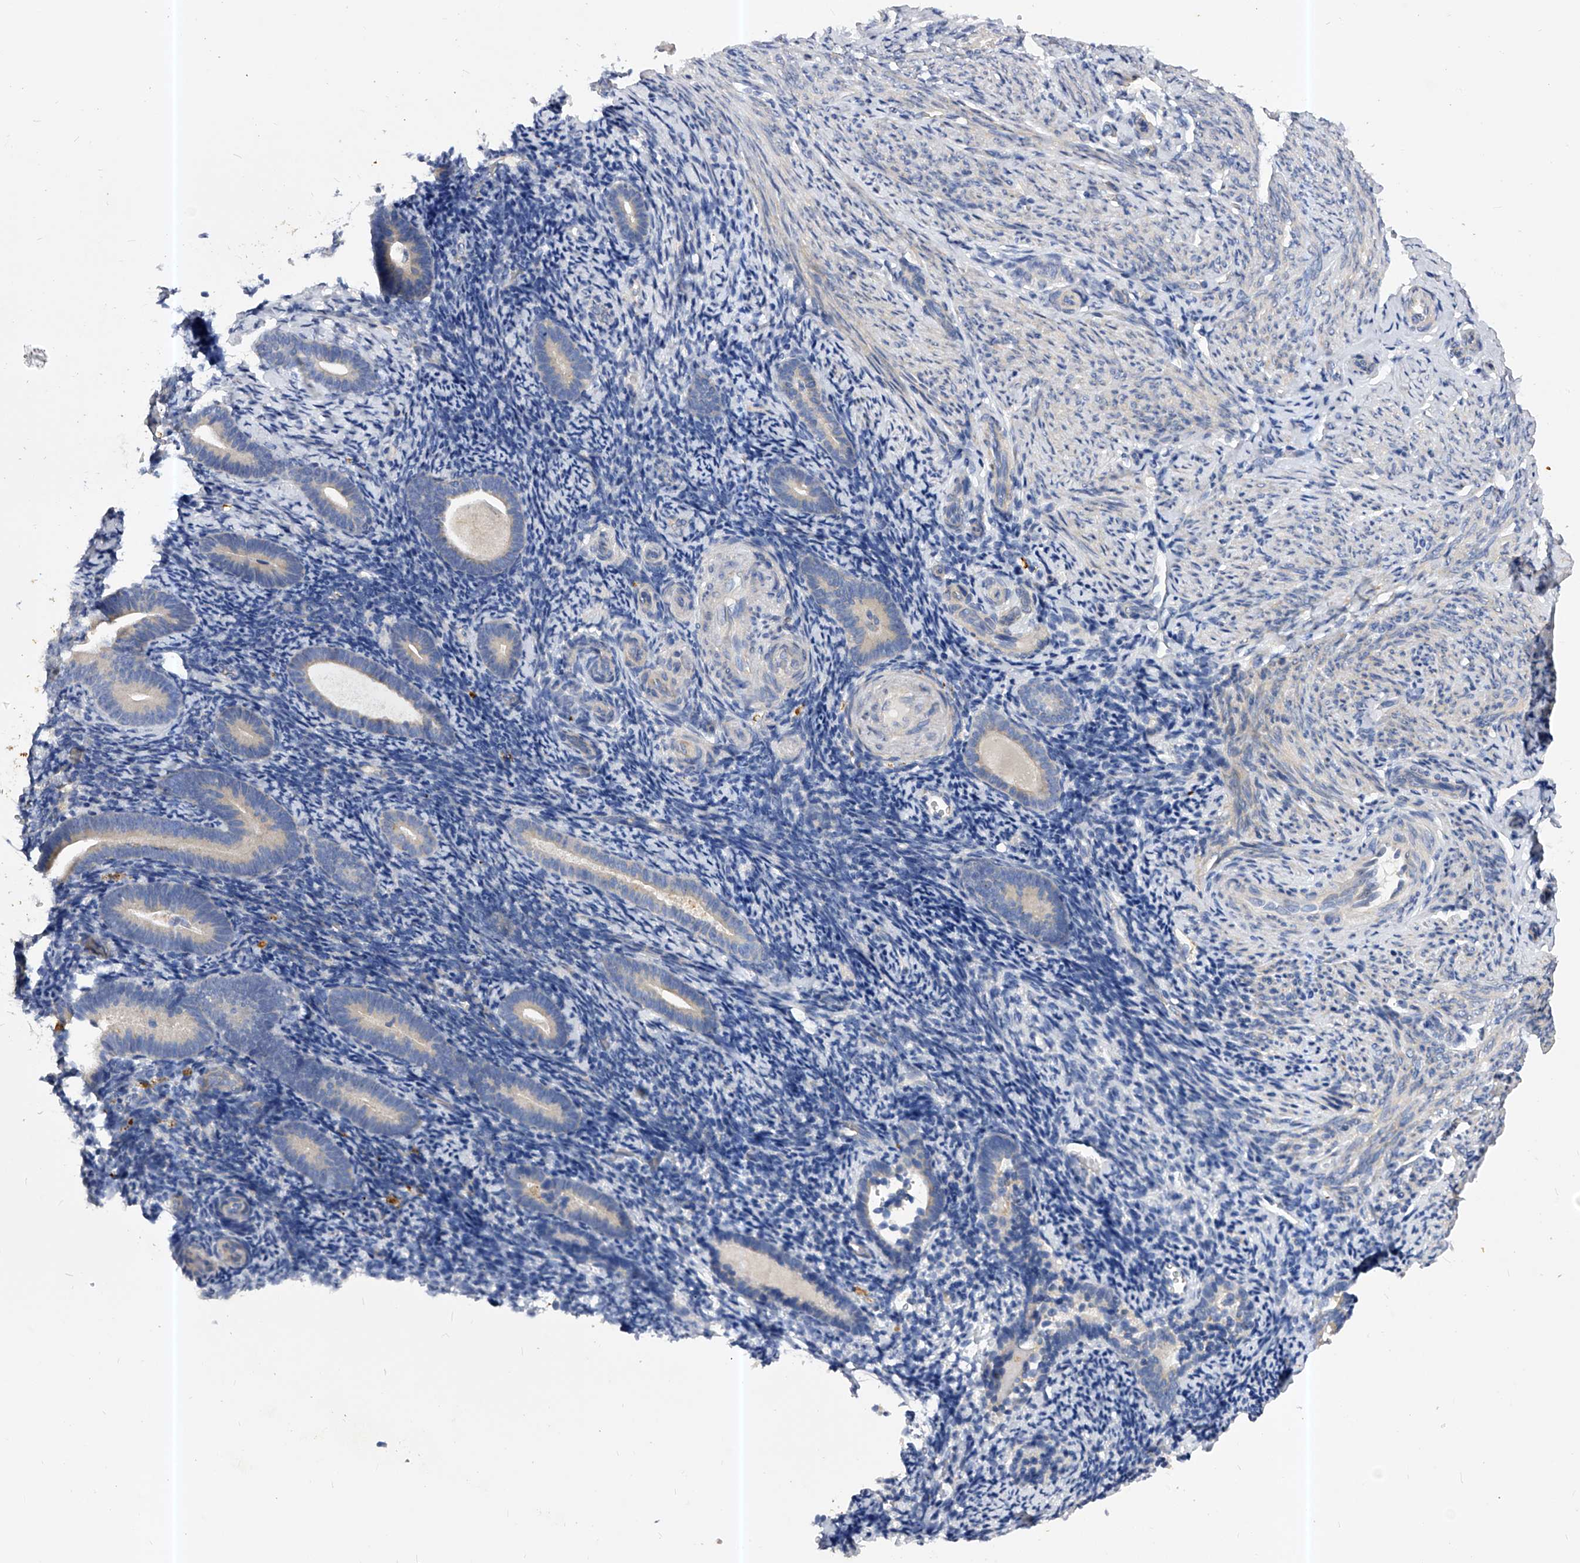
{"staining": {"intensity": "negative", "quantity": "none", "location": "none"}, "tissue": "endometrium", "cell_type": "Cells in endometrial stroma", "image_type": "normal", "snomed": [{"axis": "morphology", "description": "Normal tissue, NOS"}, {"axis": "topography", "description": "Endometrium"}], "caption": "This is an immunohistochemistry (IHC) histopathology image of unremarkable human endometrium. There is no expression in cells in endometrial stroma.", "gene": "PPP5C", "patient": {"sex": "female", "age": 51}}